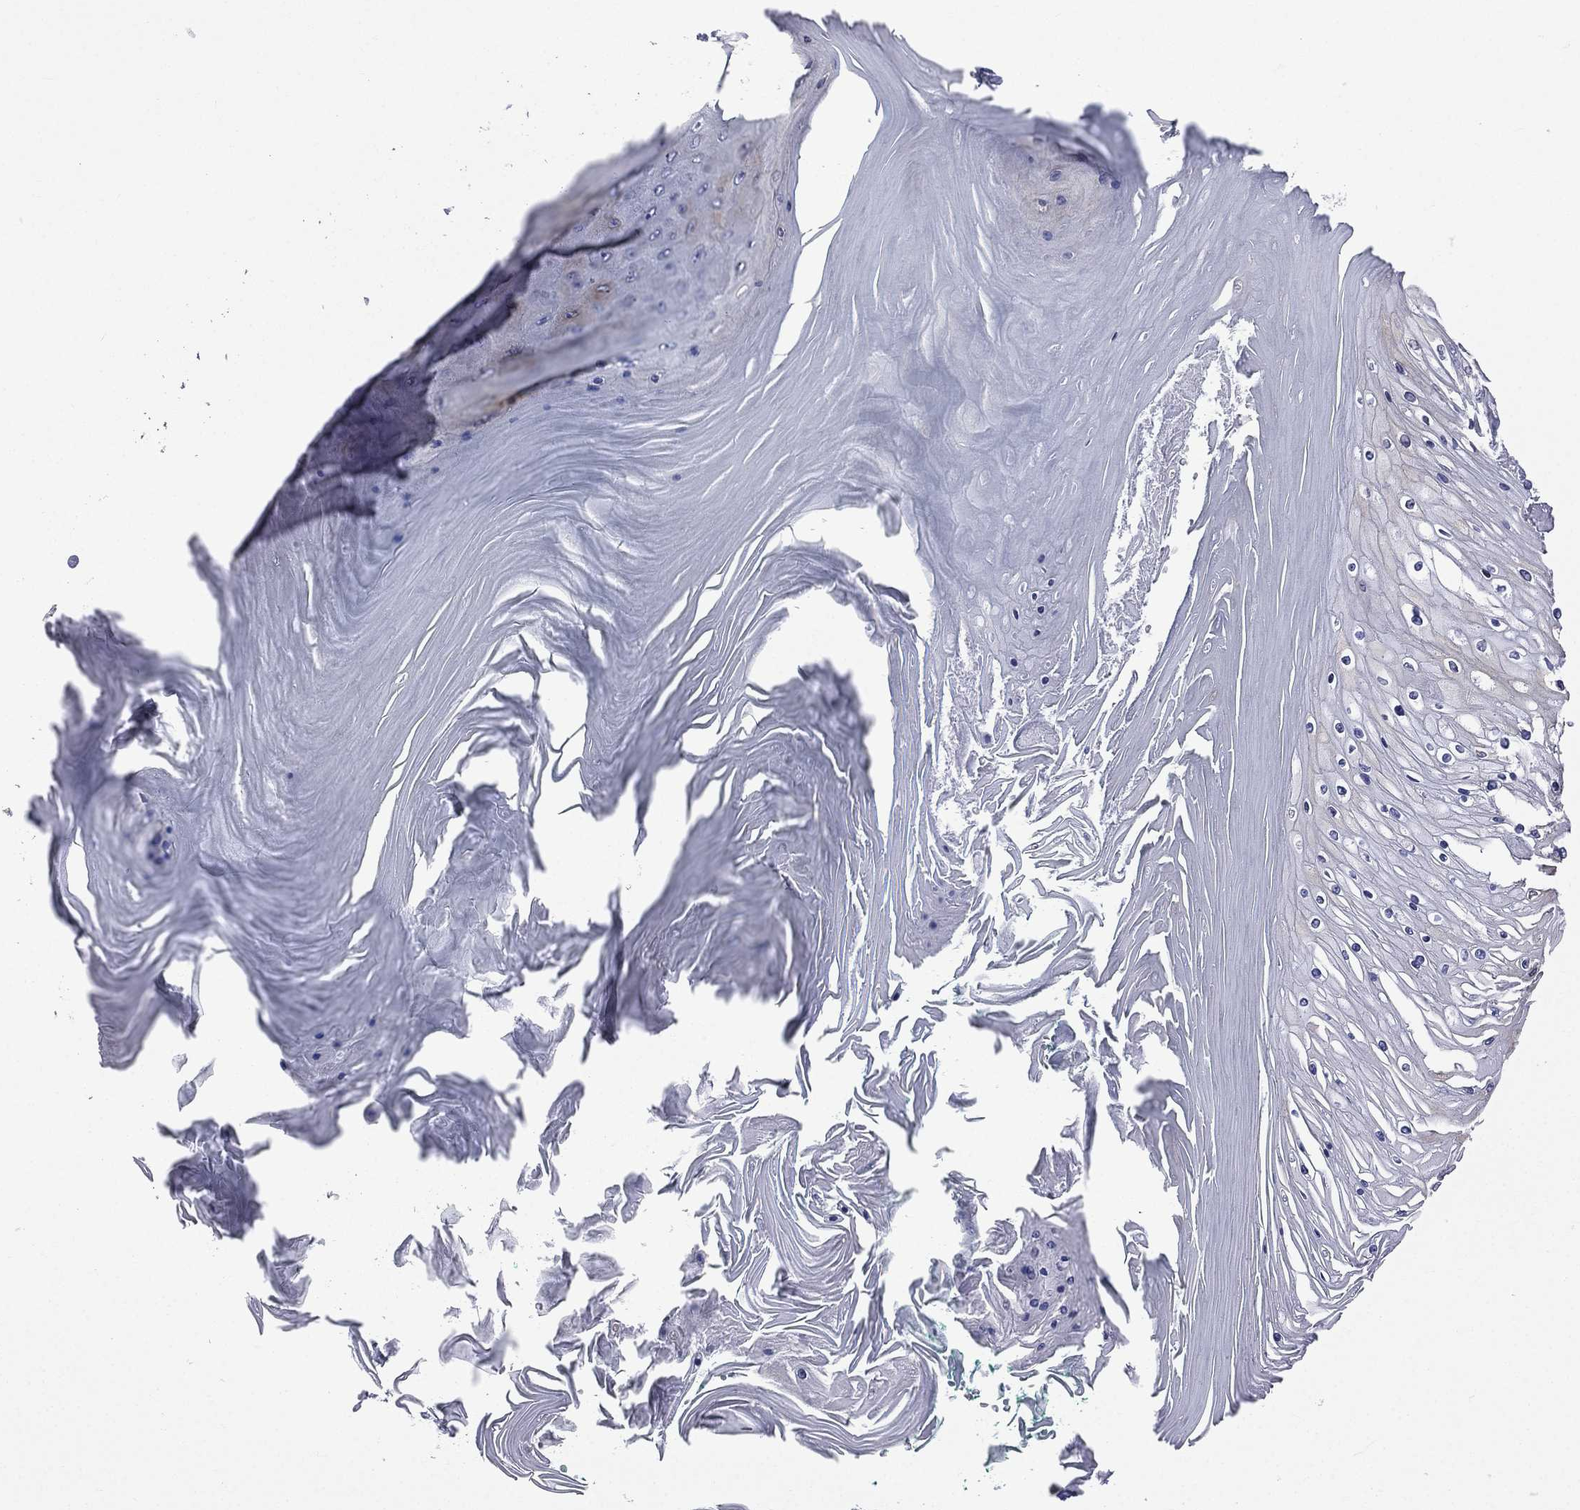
{"staining": {"intensity": "weak", "quantity": "<25%", "location": "cytoplasmic/membranous"}, "tissue": "skin cancer", "cell_type": "Tumor cells", "image_type": "cancer", "snomed": [{"axis": "morphology", "description": "Squamous cell carcinoma, NOS"}, {"axis": "topography", "description": "Skin"}], "caption": "Immunohistochemistry image of human skin cancer stained for a protein (brown), which exhibits no expression in tumor cells.", "gene": "CES2", "patient": {"sex": "male", "age": 62}}